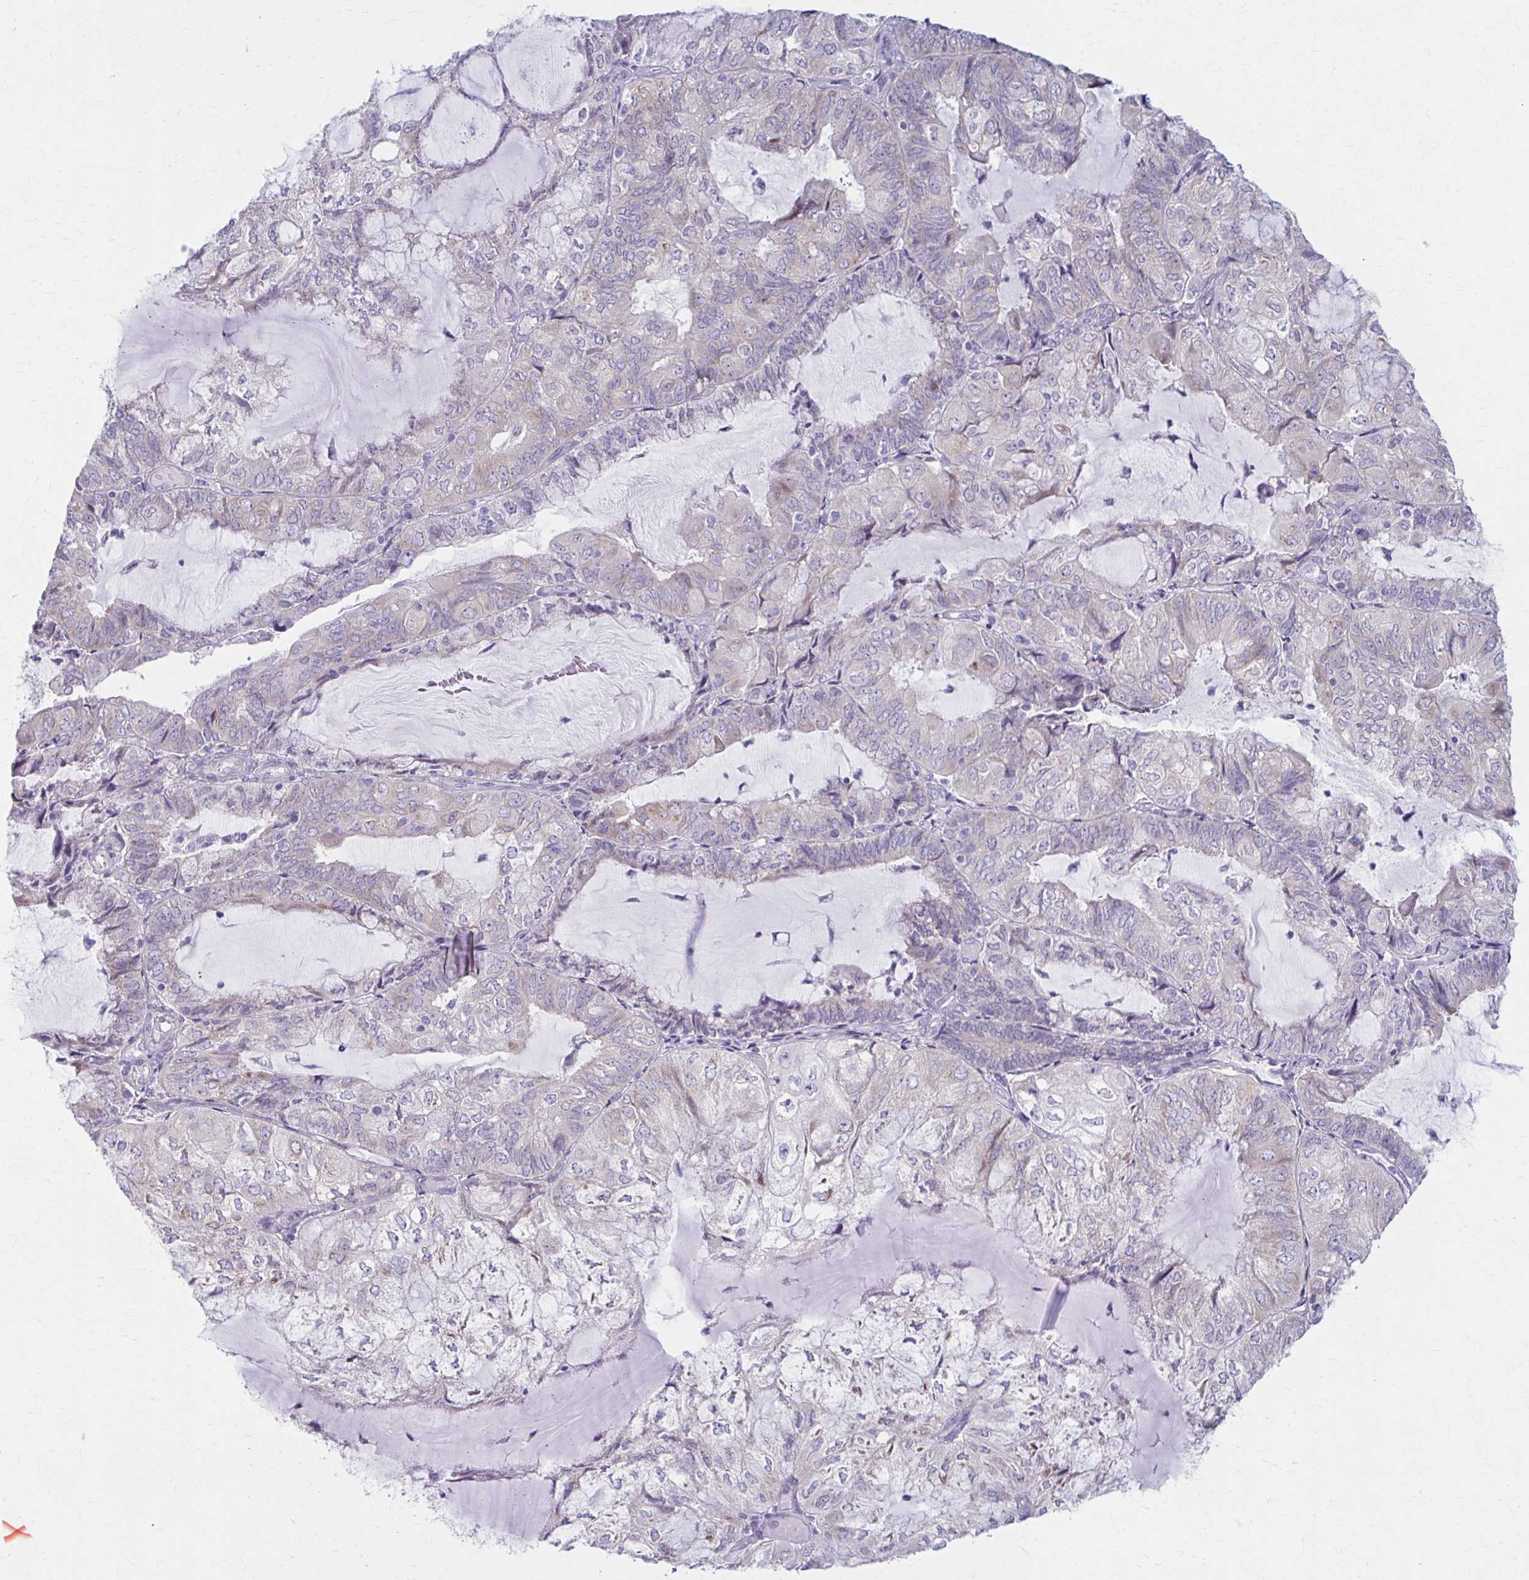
{"staining": {"intensity": "negative", "quantity": "none", "location": "none"}, "tissue": "endometrial cancer", "cell_type": "Tumor cells", "image_type": "cancer", "snomed": [{"axis": "morphology", "description": "Adenocarcinoma, NOS"}, {"axis": "topography", "description": "Endometrium"}], "caption": "High magnification brightfield microscopy of adenocarcinoma (endometrial) stained with DAB (3,3'-diaminobenzidine) (brown) and counterstained with hematoxylin (blue): tumor cells show no significant positivity.", "gene": "PRKRA", "patient": {"sex": "female", "age": 81}}